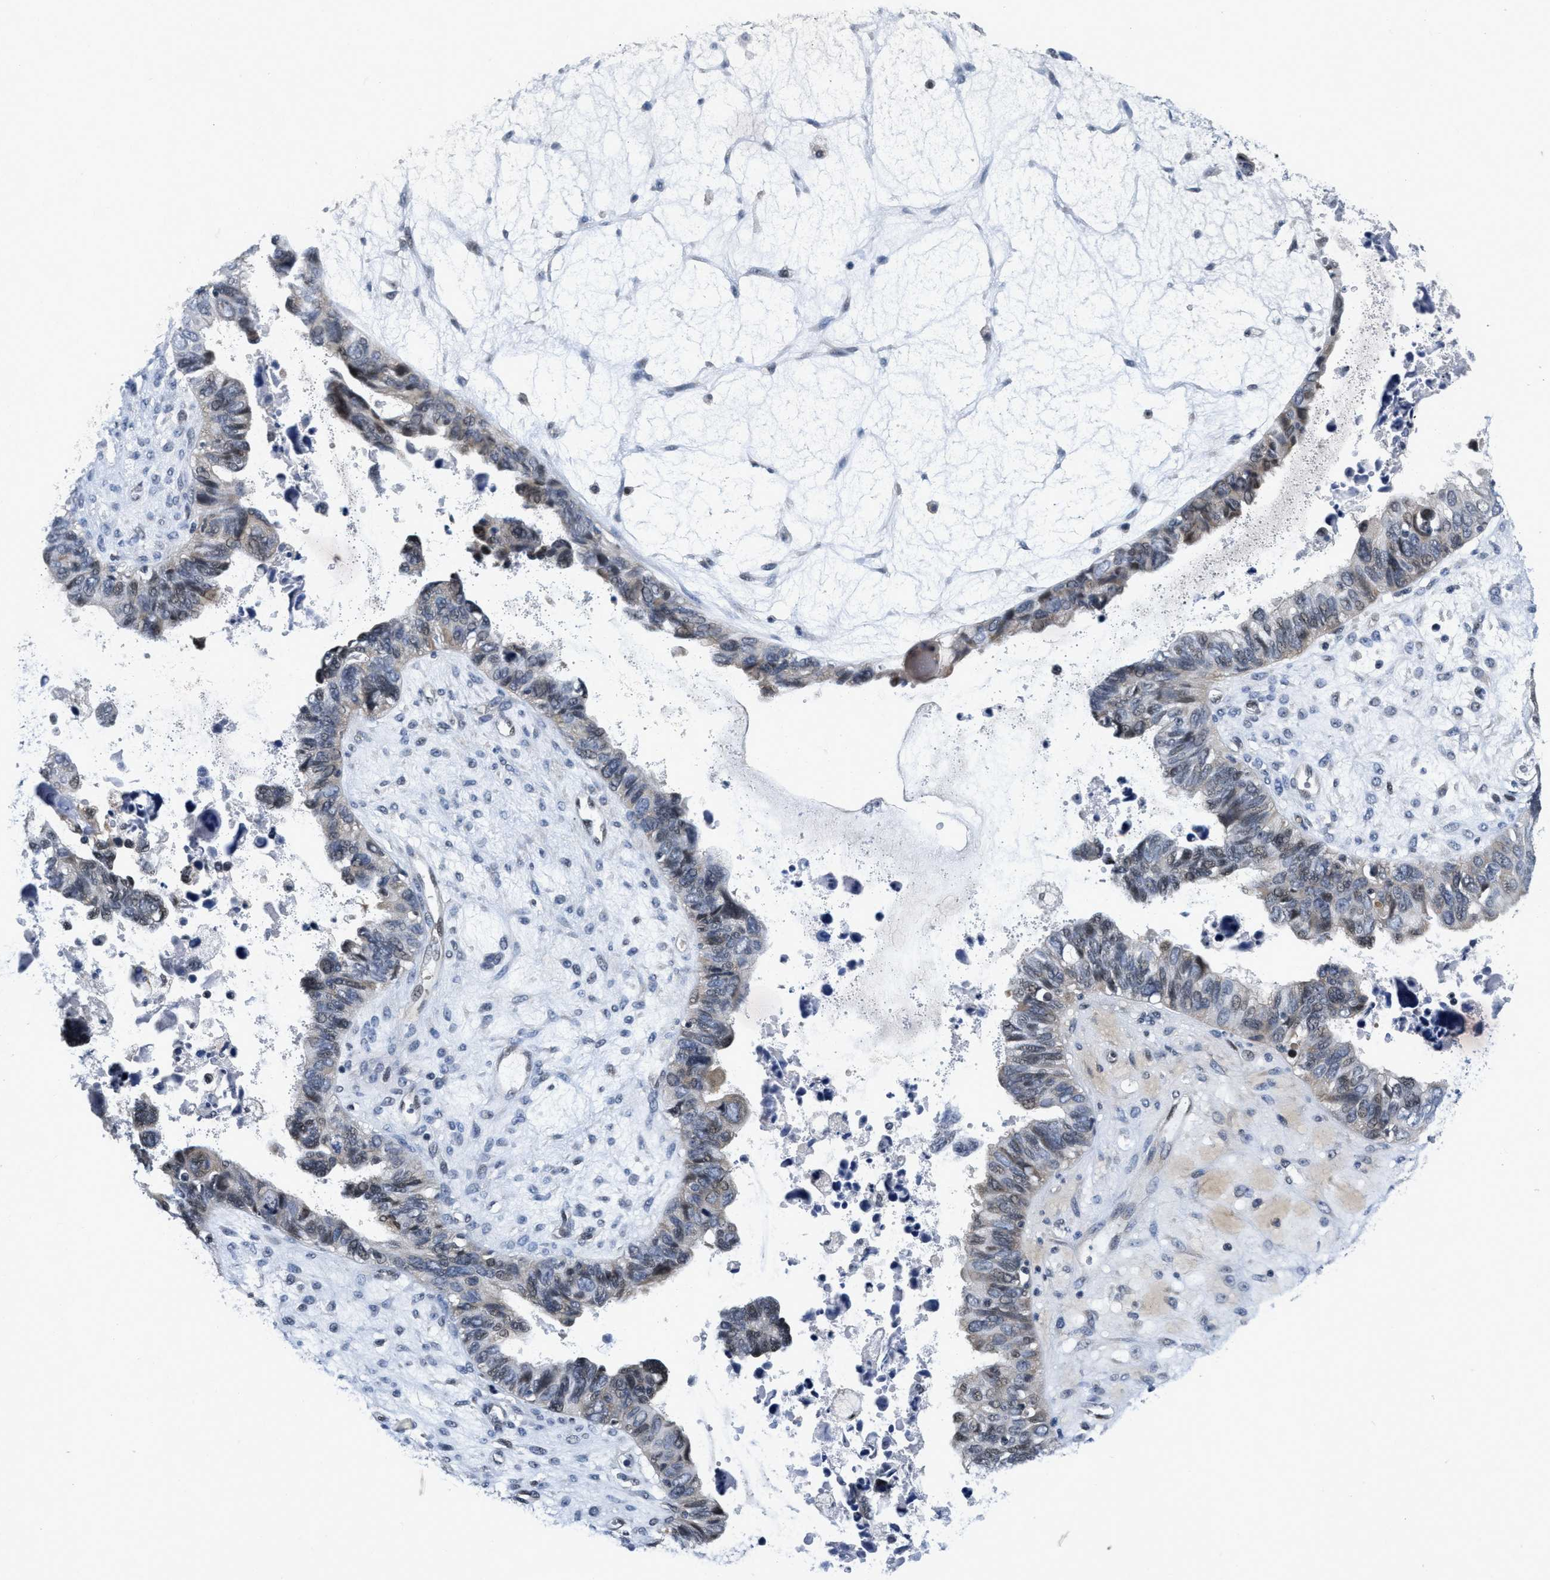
{"staining": {"intensity": "weak", "quantity": "<25%", "location": "nuclear"}, "tissue": "ovarian cancer", "cell_type": "Tumor cells", "image_type": "cancer", "snomed": [{"axis": "morphology", "description": "Cystadenocarcinoma, serous, NOS"}, {"axis": "topography", "description": "Ovary"}], "caption": "Histopathology image shows no significant protein staining in tumor cells of ovarian serous cystadenocarcinoma.", "gene": "VIP", "patient": {"sex": "female", "age": 79}}